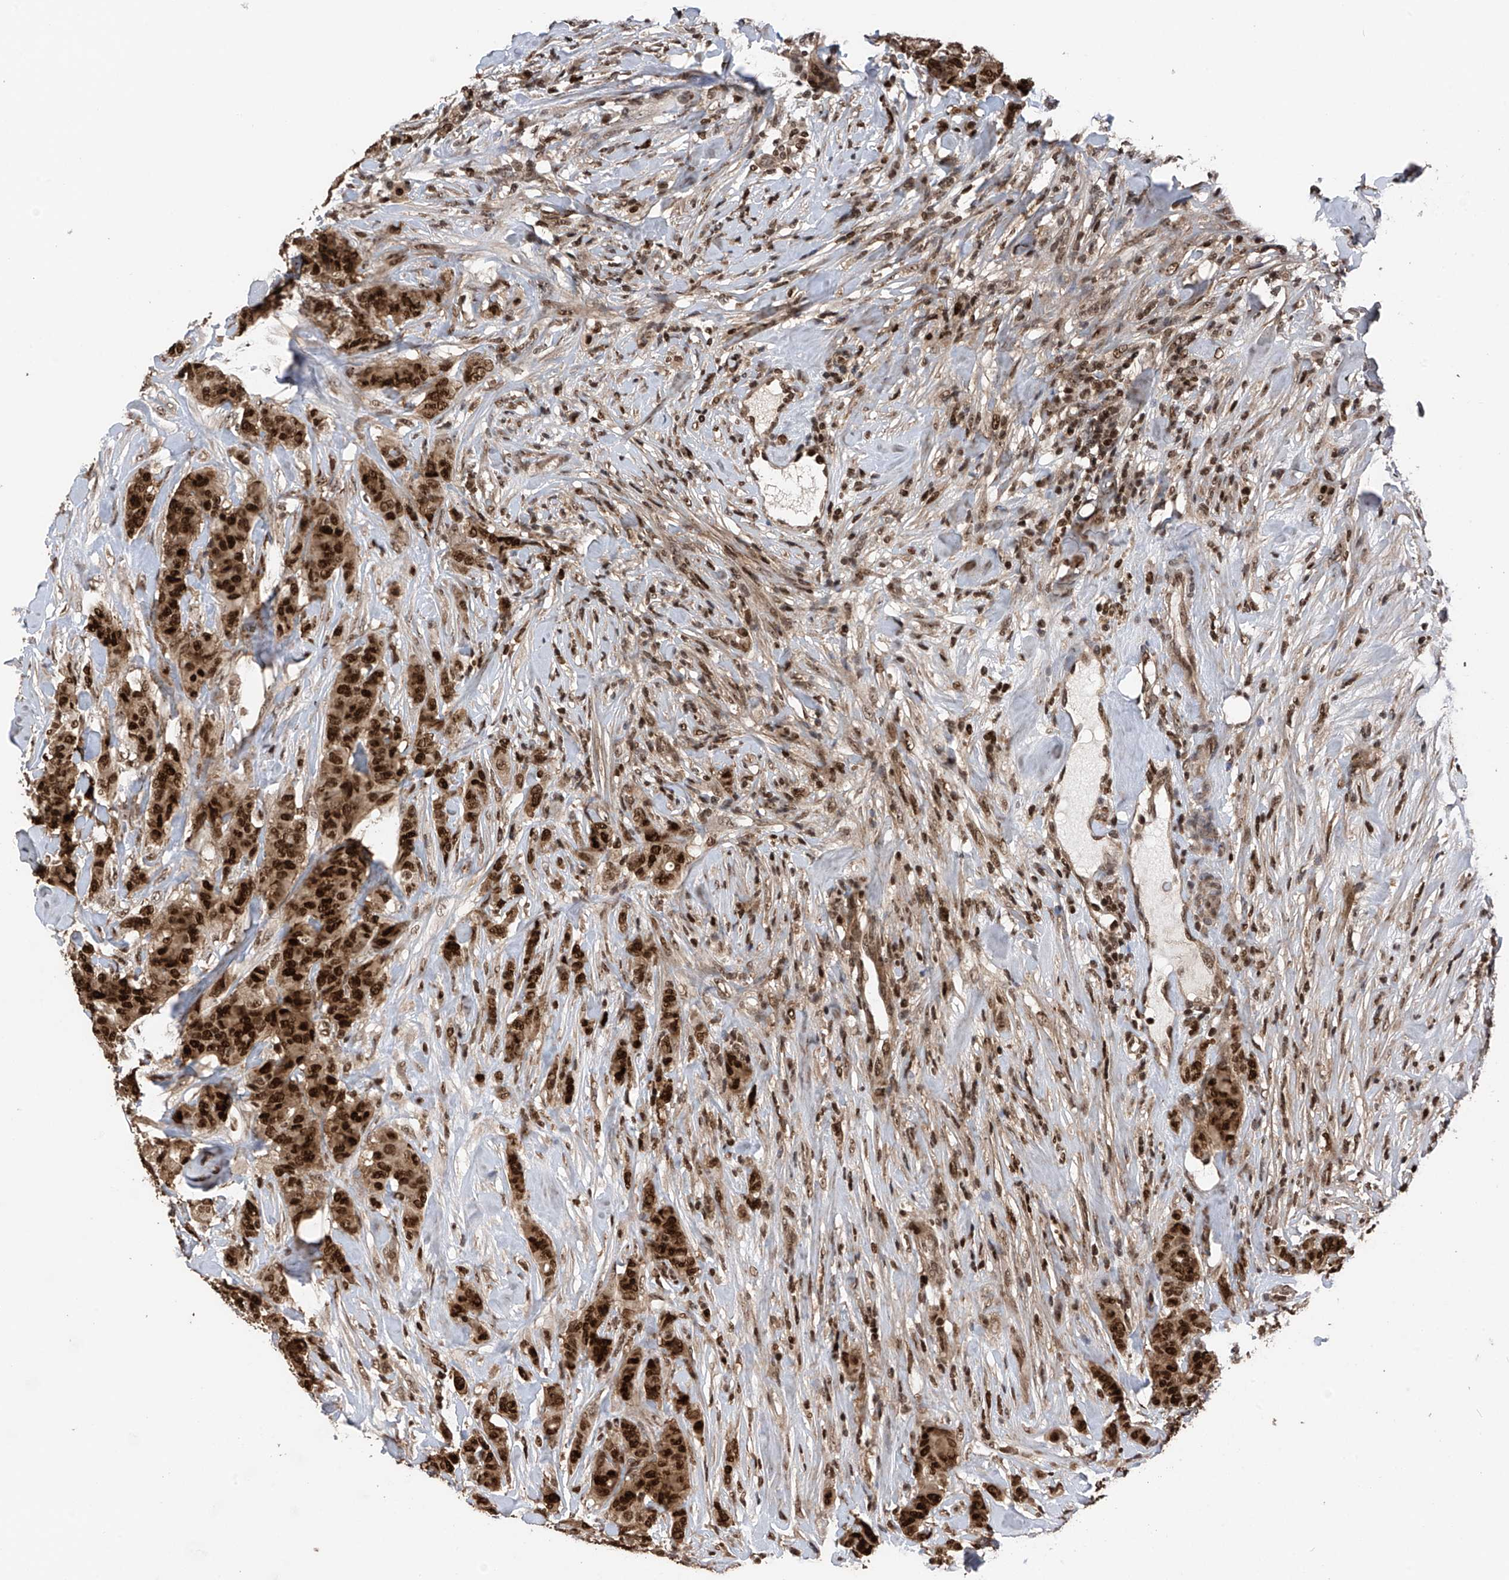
{"staining": {"intensity": "strong", "quantity": ">75%", "location": "nuclear"}, "tissue": "breast cancer", "cell_type": "Tumor cells", "image_type": "cancer", "snomed": [{"axis": "morphology", "description": "Duct carcinoma"}, {"axis": "topography", "description": "Breast"}], "caption": "An image of human breast cancer (infiltrating ductal carcinoma) stained for a protein displays strong nuclear brown staining in tumor cells. The staining was performed using DAB to visualize the protein expression in brown, while the nuclei were stained in blue with hematoxylin (Magnification: 20x).", "gene": "DNAJC9", "patient": {"sex": "female", "age": 40}}